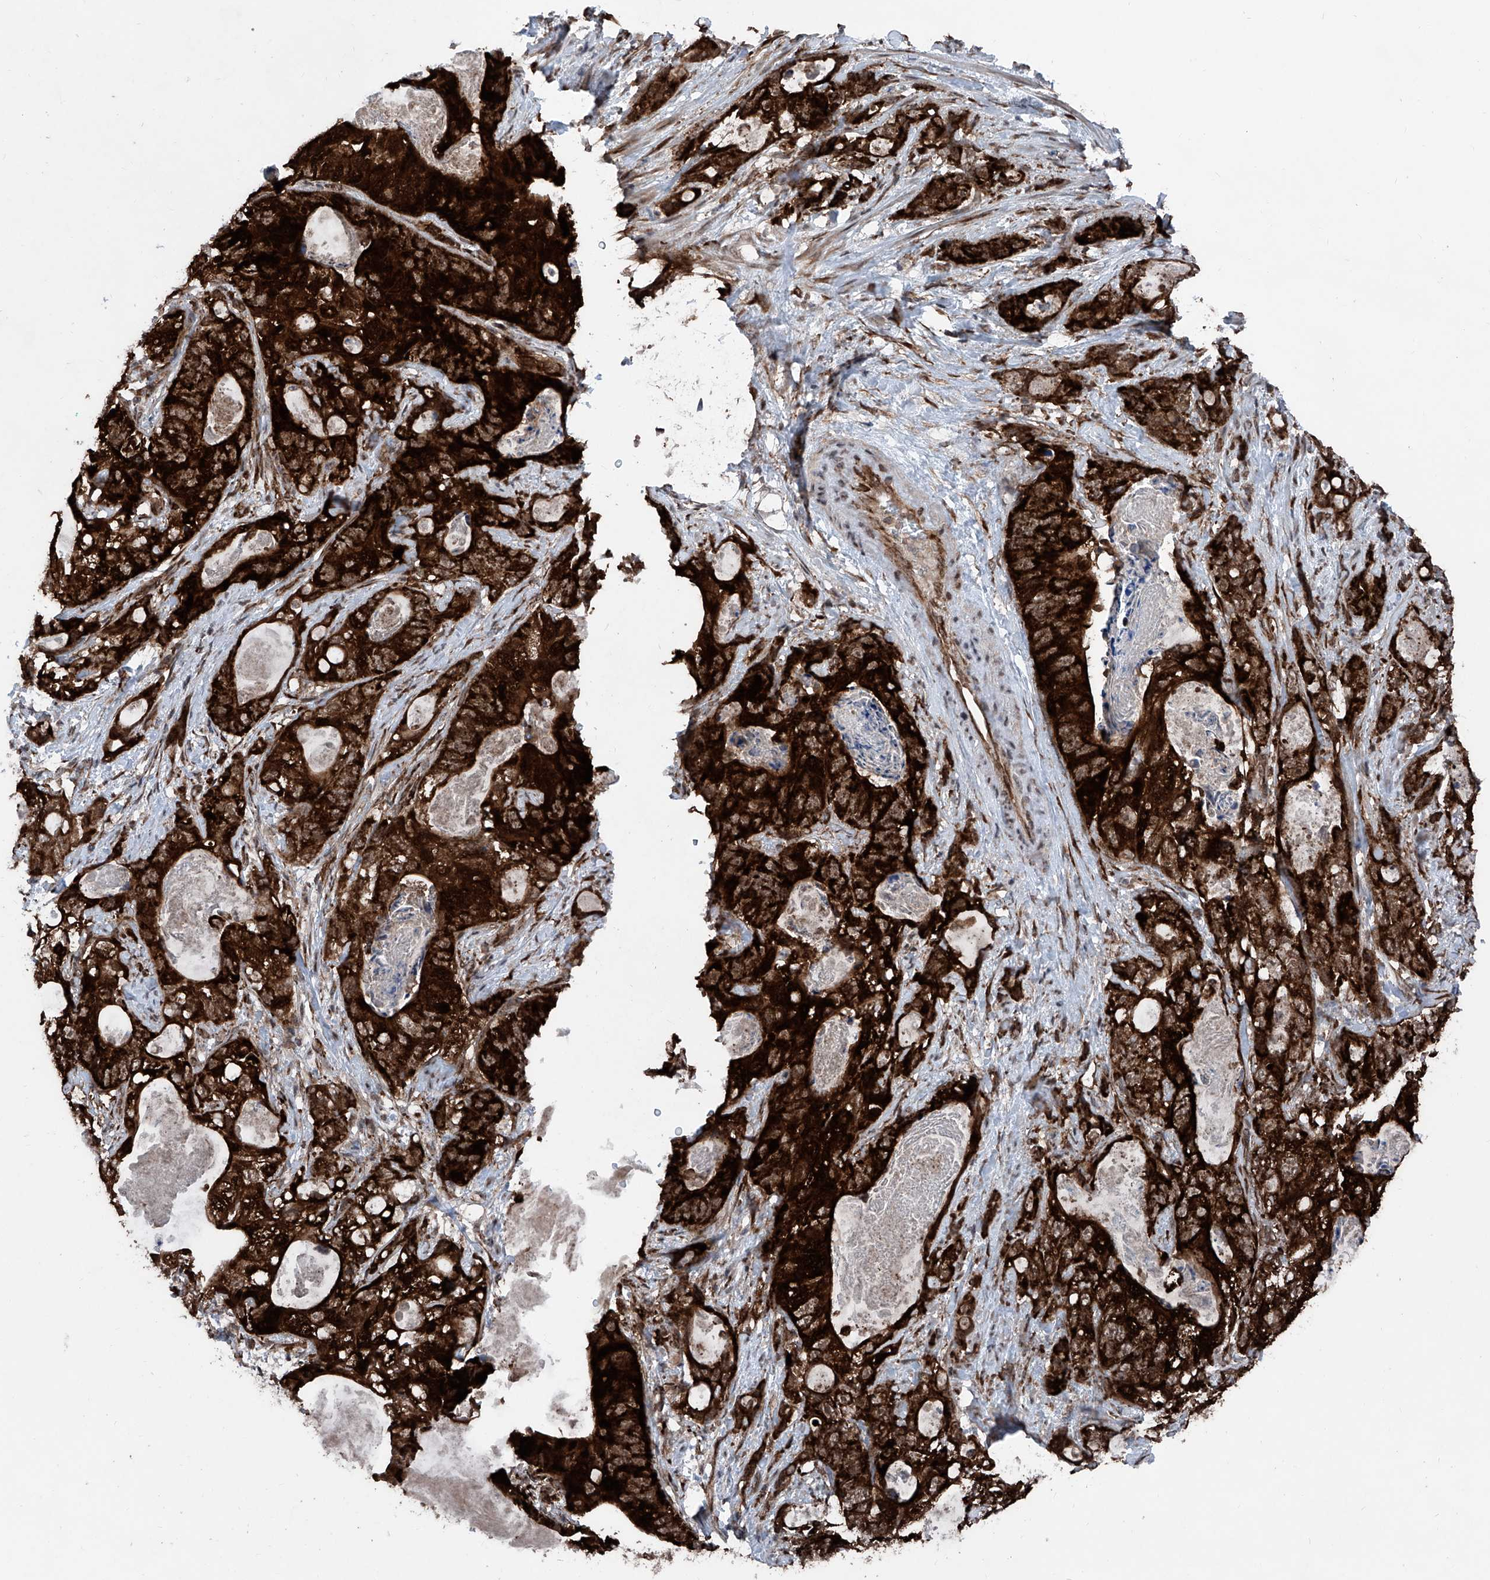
{"staining": {"intensity": "strong", "quantity": ">75%", "location": "cytoplasmic/membranous,nuclear"}, "tissue": "stomach cancer", "cell_type": "Tumor cells", "image_type": "cancer", "snomed": [{"axis": "morphology", "description": "Normal tissue, NOS"}, {"axis": "morphology", "description": "Adenocarcinoma, NOS"}, {"axis": "topography", "description": "Stomach"}], "caption": "Immunohistochemical staining of human stomach cancer (adenocarcinoma) exhibits high levels of strong cytoplasmic/membranous and nuclear positivity in approximately >75% of tumor cells.", "gene": "COA7", "patient": {"sex": "female", "age": 89}}